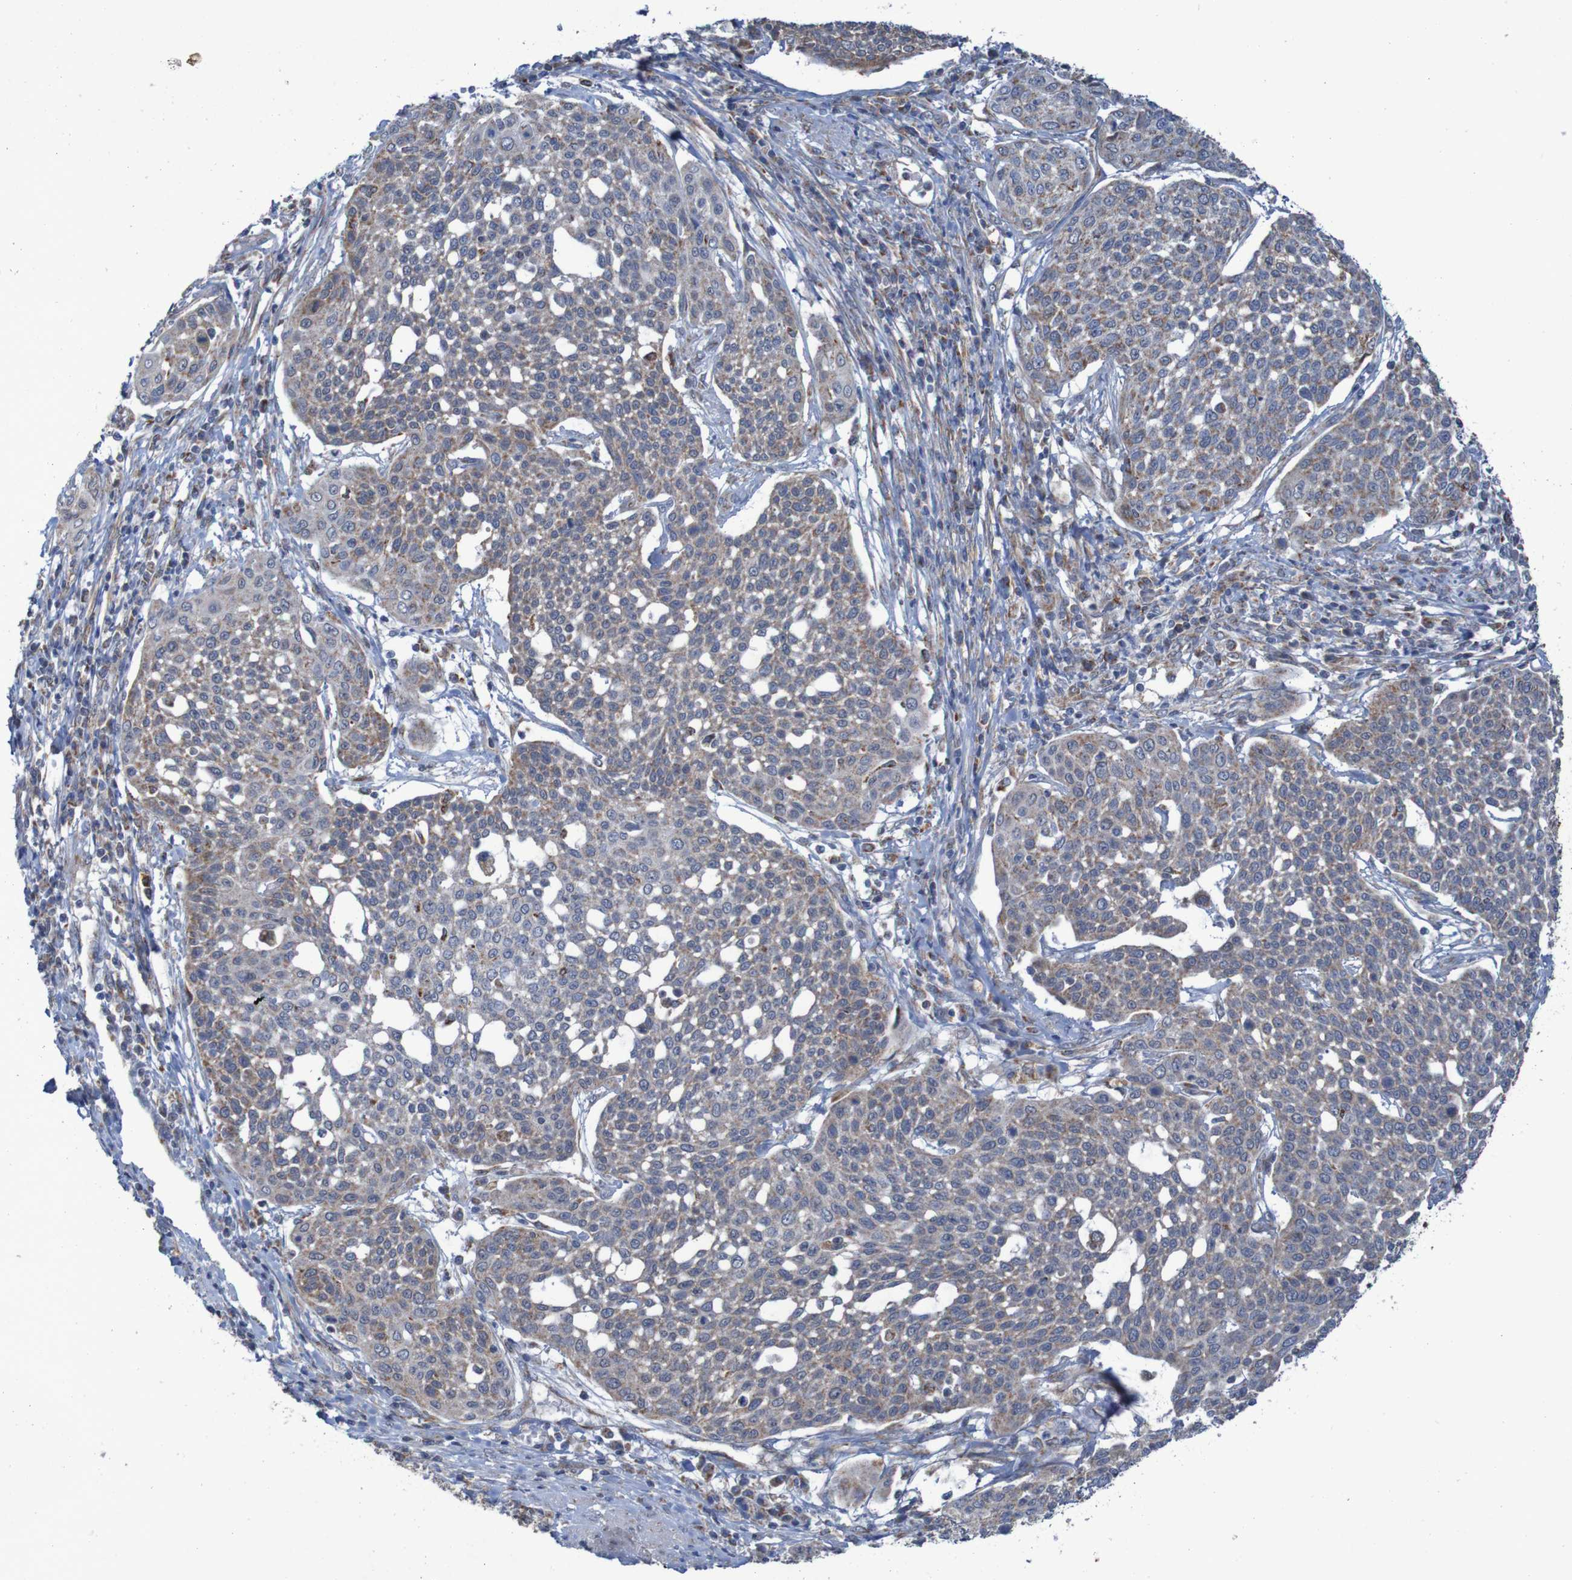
{"staining": {"intensity": "weak", "quantity": ">75%", "location": "cytoplasmic/membranous"}, "tissue": "cervical cancer", "cell_type": "Tumor cells", "image_type": "cancer", "snomed": [{"axis": "morphology", "description": "Squamous cell carcinoma, NOS"}, {"axis": "topography", "description": "Cervix"}], "caption": "Approximately >75% of tumor cells in squamous cell carcinoma (cervical) show weak cytoplasmic/membranous protein positivity as visualized by brown immunohistochemical staining.", "gene": "CCDC51", "patient": {"sex": "female", "age": 34}}